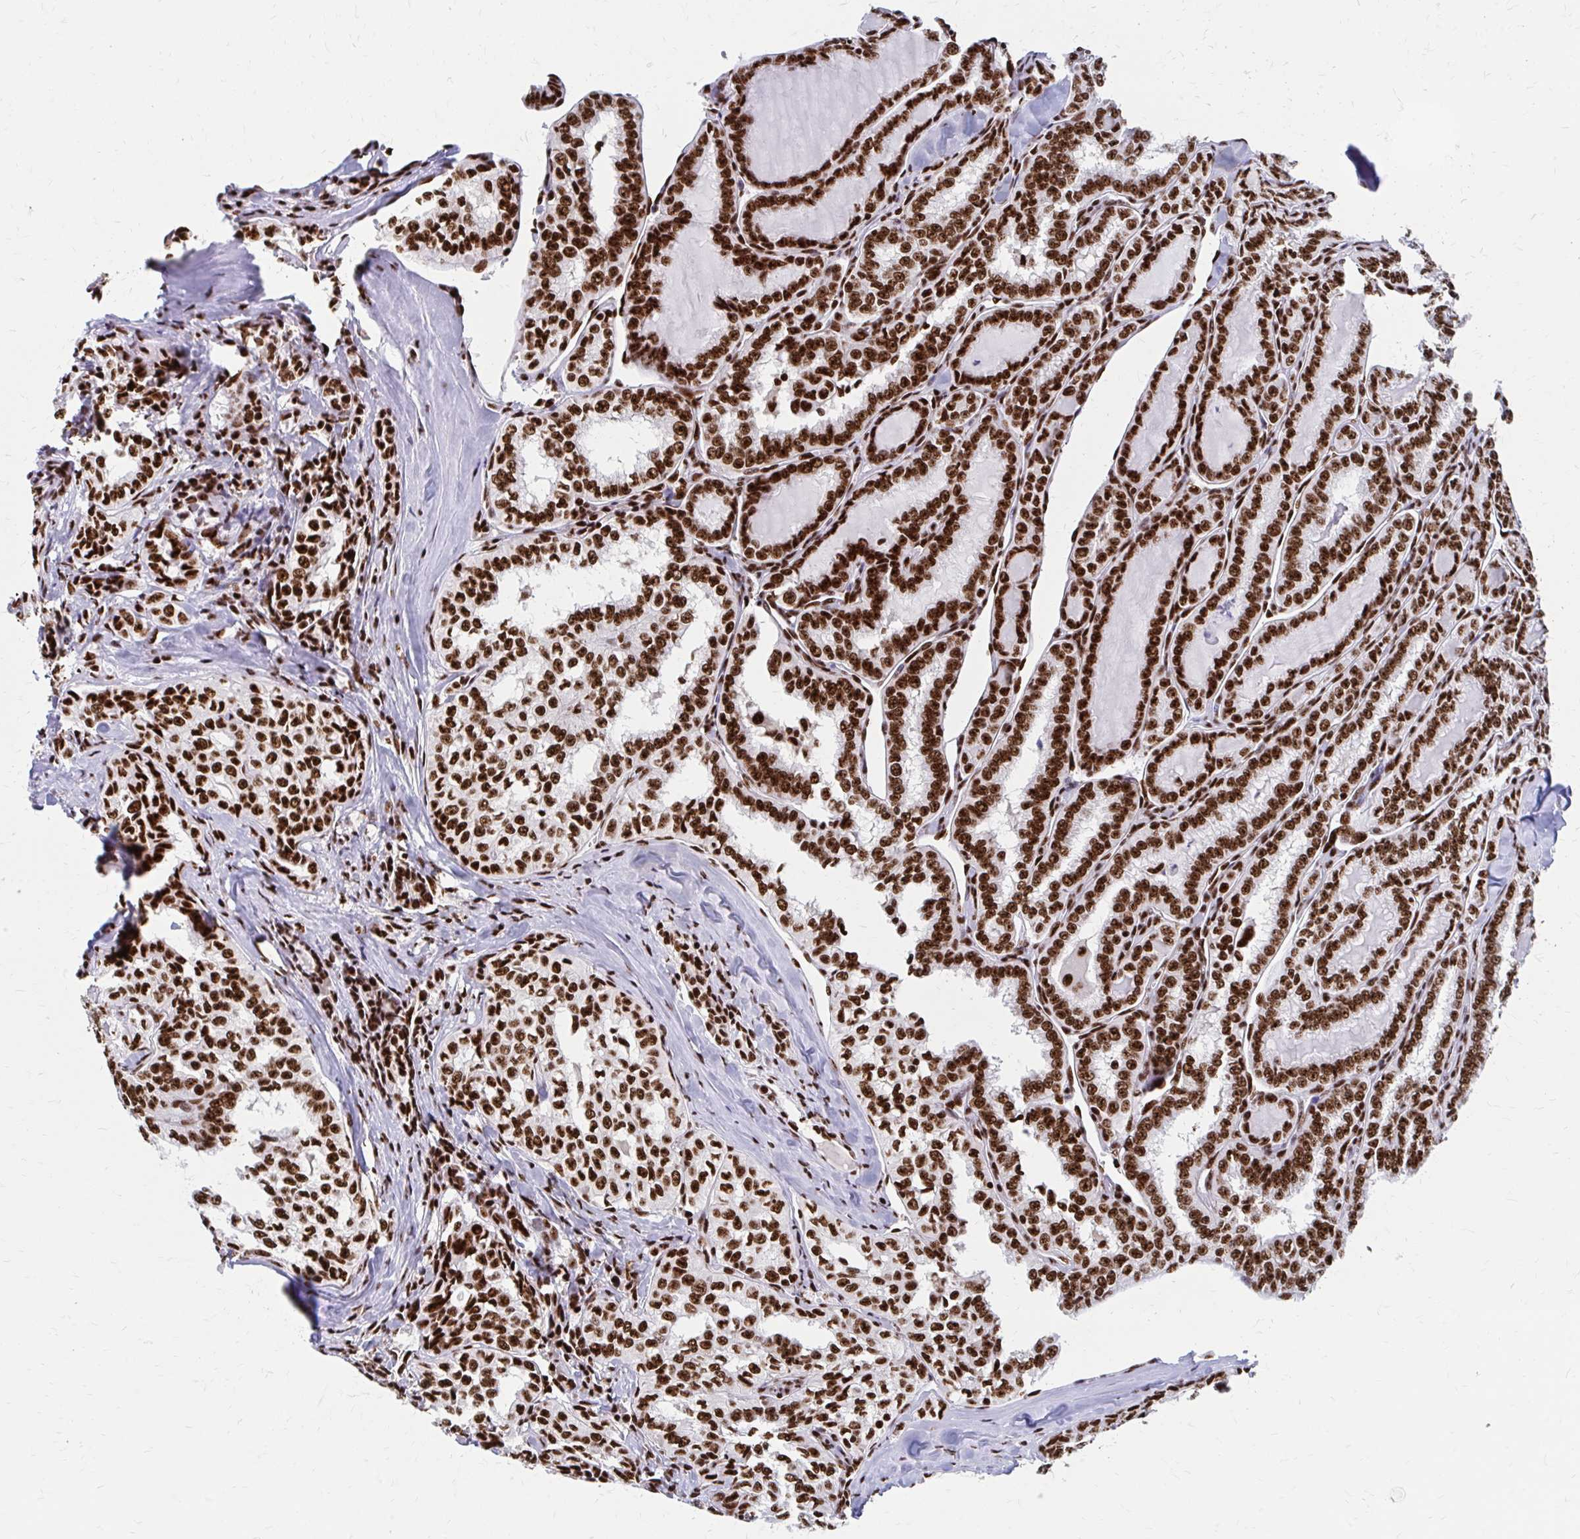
{"staining": {"intensity": "strong", "quantity": ">75%", "location": "nuclear"}, "tissue": "thyroid cancer", "cell_type": "Tumor cells", "image_type": "cancer", "snomed": [{"axis": "morphology", "description": "Papillary adenocarcinoma, NOS"}, {"axis": "topography", "description": "Thyroid gland"}], "caption": "Tumor cells exhibit strong nuclear staining in approximately >75% of cells in thyroid cancer (papillary adenocarcinoma).", "gene": "CNKSR3", "patient": {"sex": "female", "age": 30}}